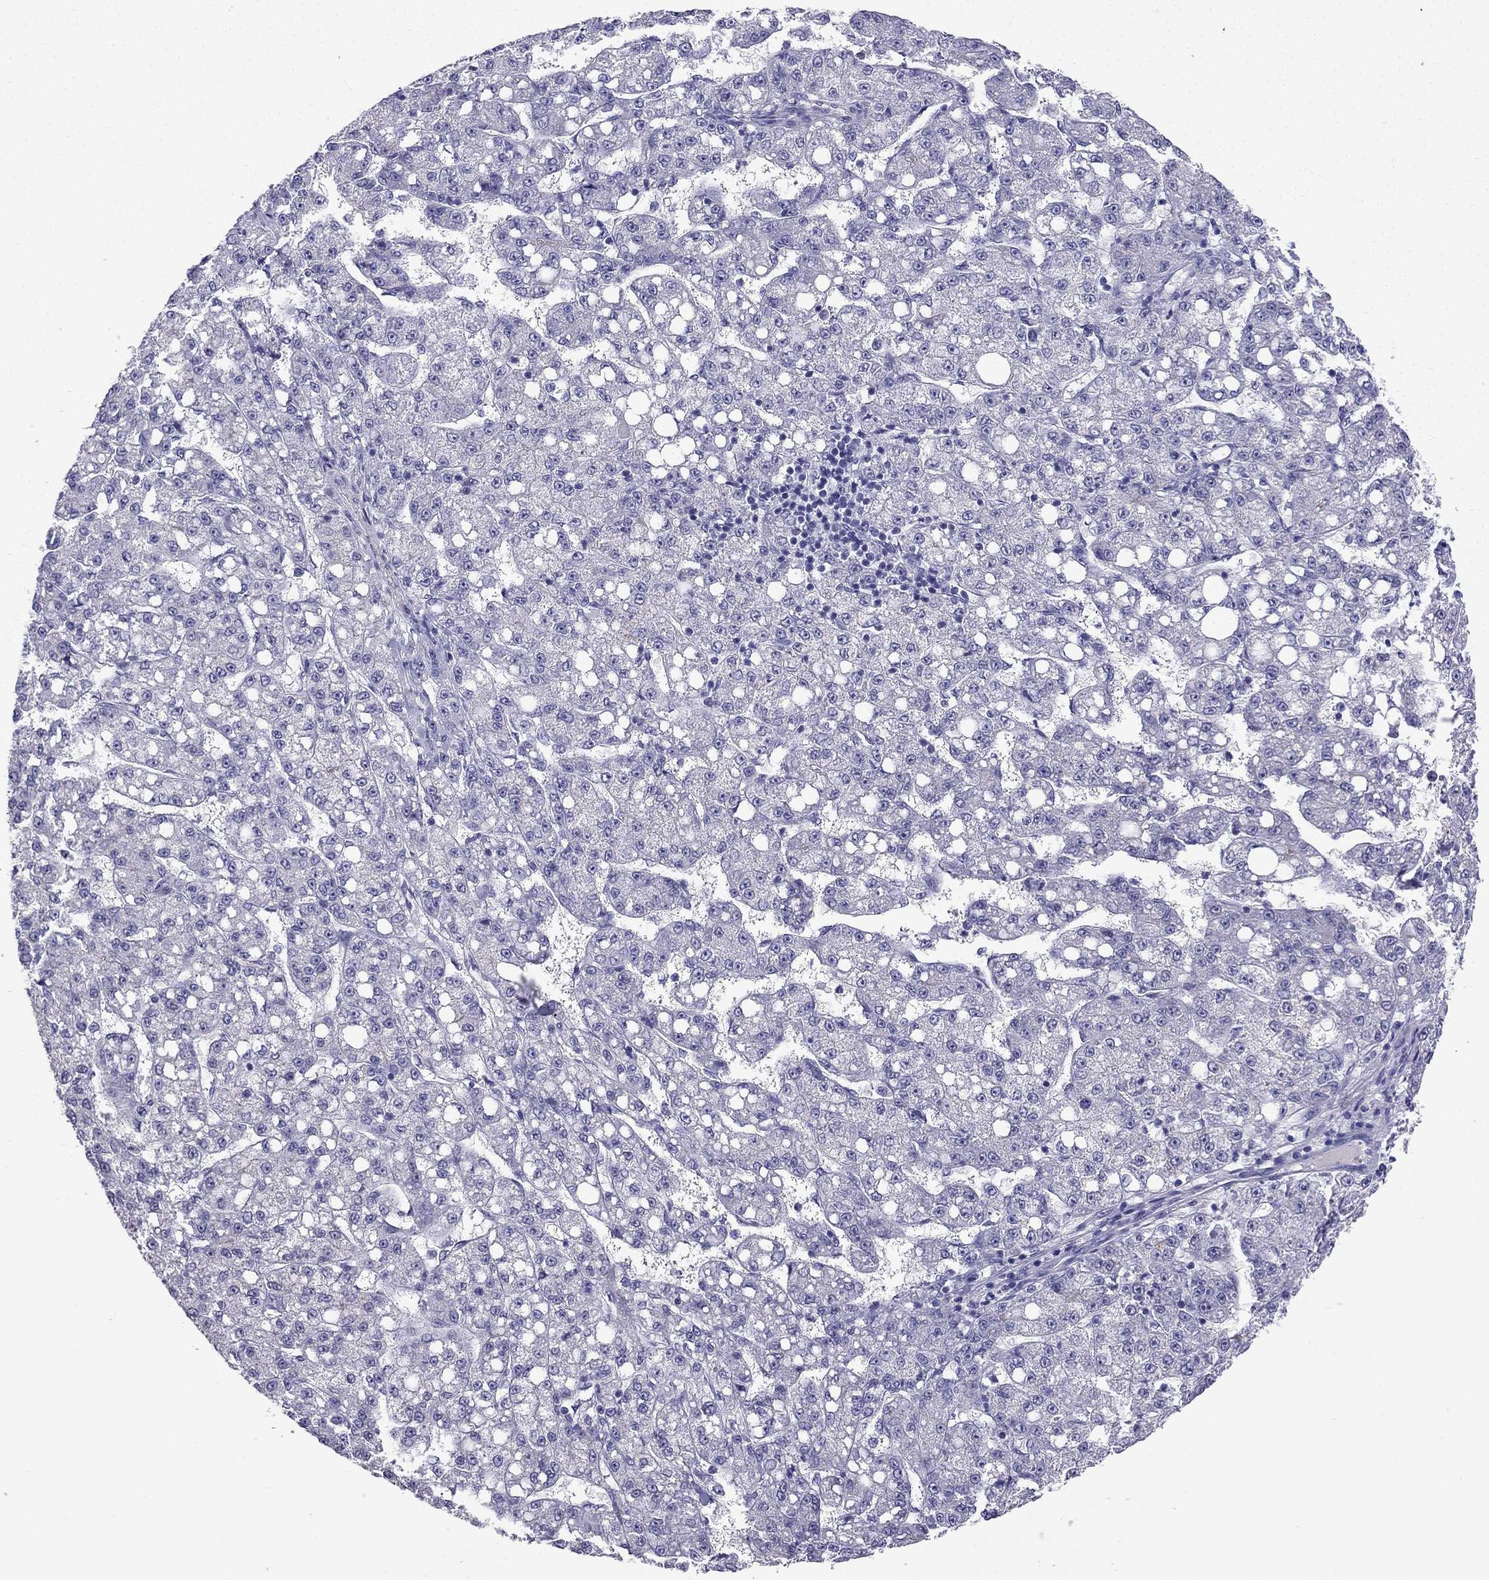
{"staining": {"intensity": "negative", "quantity": "none", "location": "none"}, "tissue": "liver cancer", "cell_type": "Tumor cells", "image_type": "cancer", "snomed": [{"axis": "morphology", "description": "Carcinoma, Hepatocellular, NOS"}, {"axis": "topography", "description": "Liver"}], "caption": "Human liver cancer (hepatocellular carcinoma) stained for a protein using immunohistochemistry demonstrates no staining in tumor cells.", "gene": "NPTX1", "patient": {"sex": "female", "age": 65}}